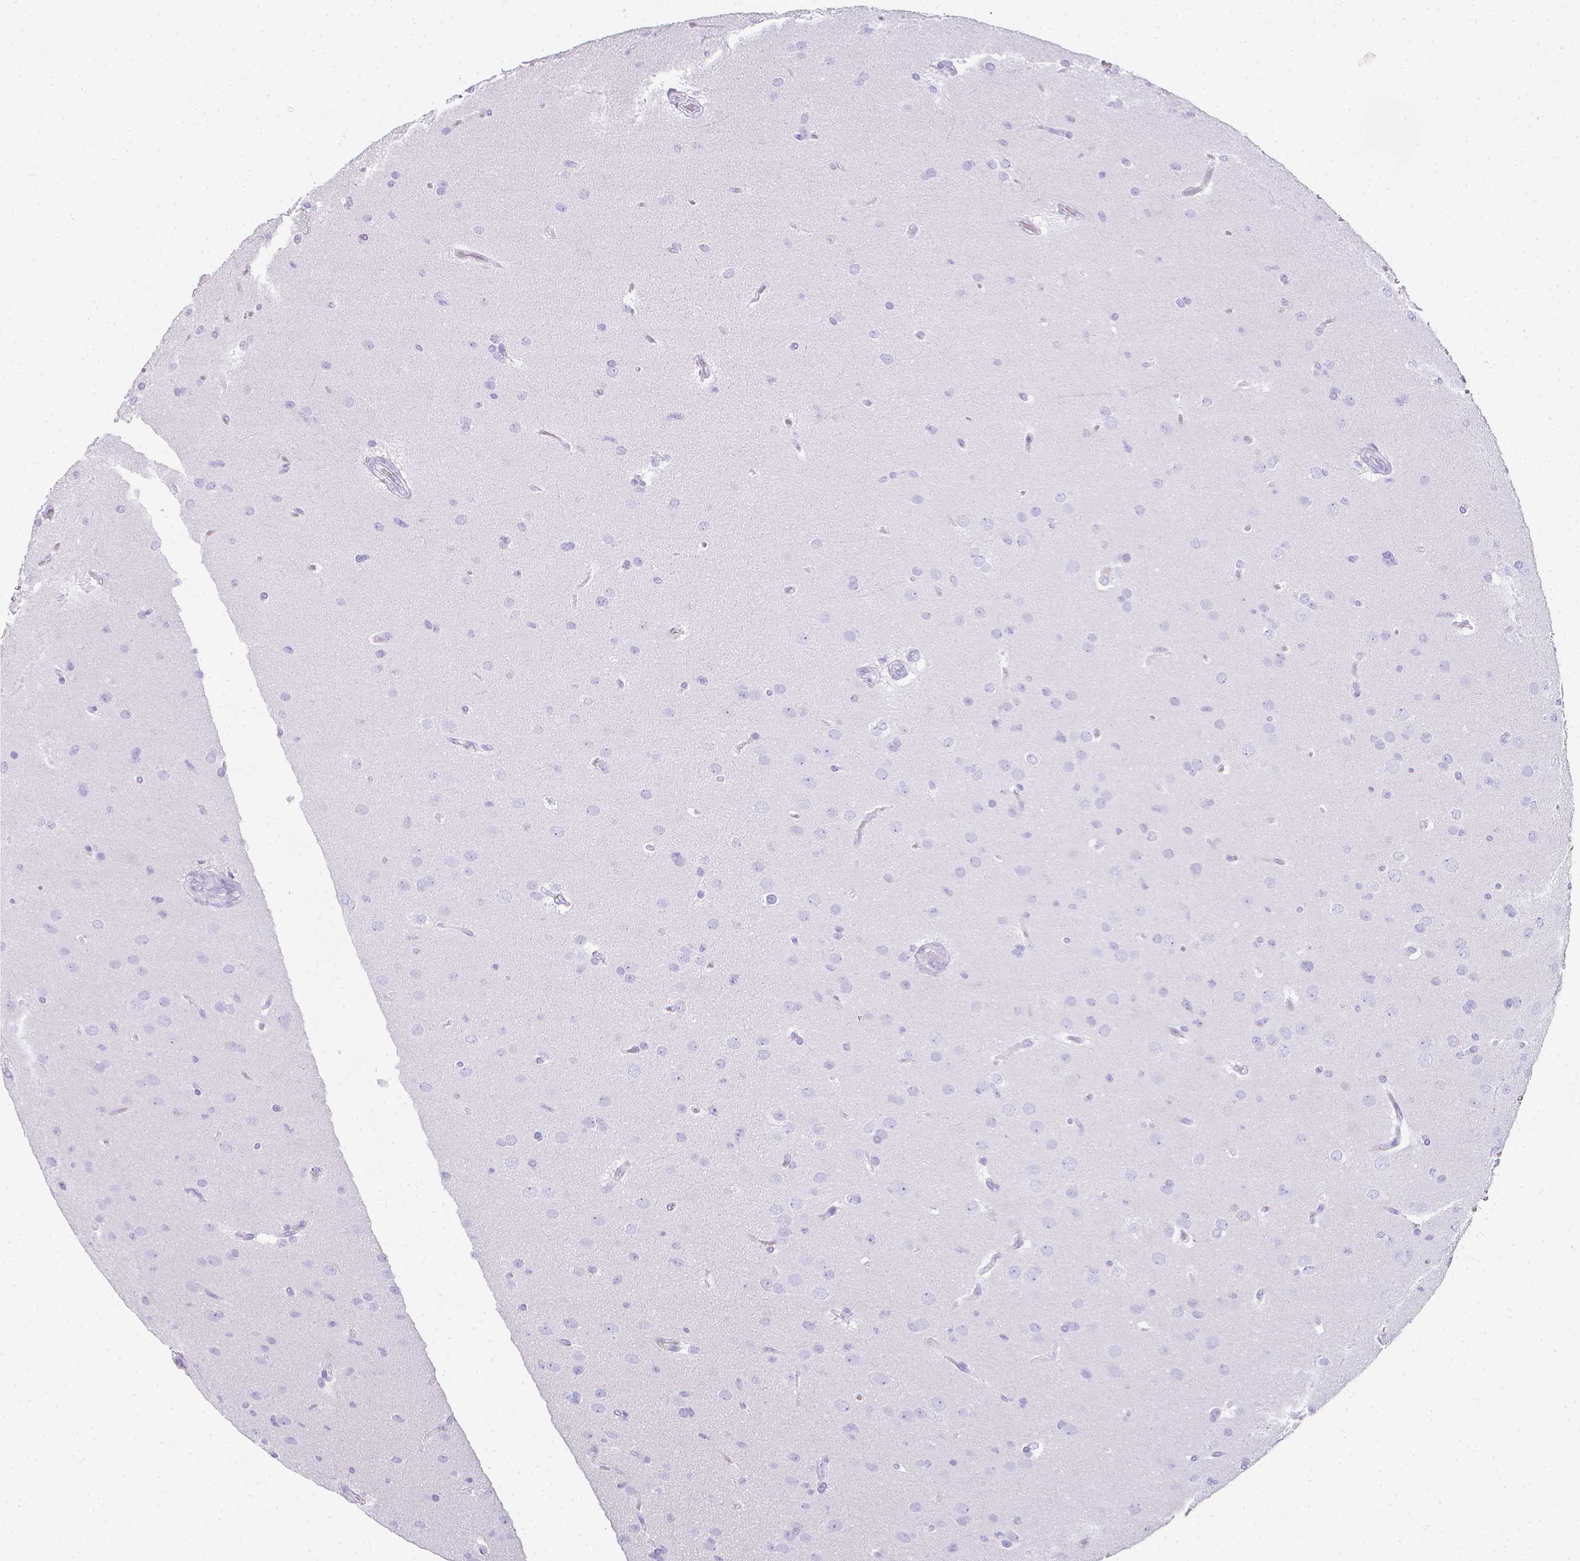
{"staining": {"intensity": "negative", "quantity": "none", "location": "none"}, "tissue": "glioma", "cell_type": "Tumor cells", "image_type": "cancer", "snomed": [{"axis": "morphology", "description": "Glioma, malignant, Low grade"}, {"axis": "topography", "description": "Brain"}], "caption": "Protein analysis of malignant glioma (low-grade) demonstrates no significant expression in tumor cells. Brightfield microscopy of immunohistochemistry stained with DAB (brown) and hematoxylin (blue), captured at high magnification.", "gene": "LGALS4", "patient": {"sex": "female", "age": 32}}